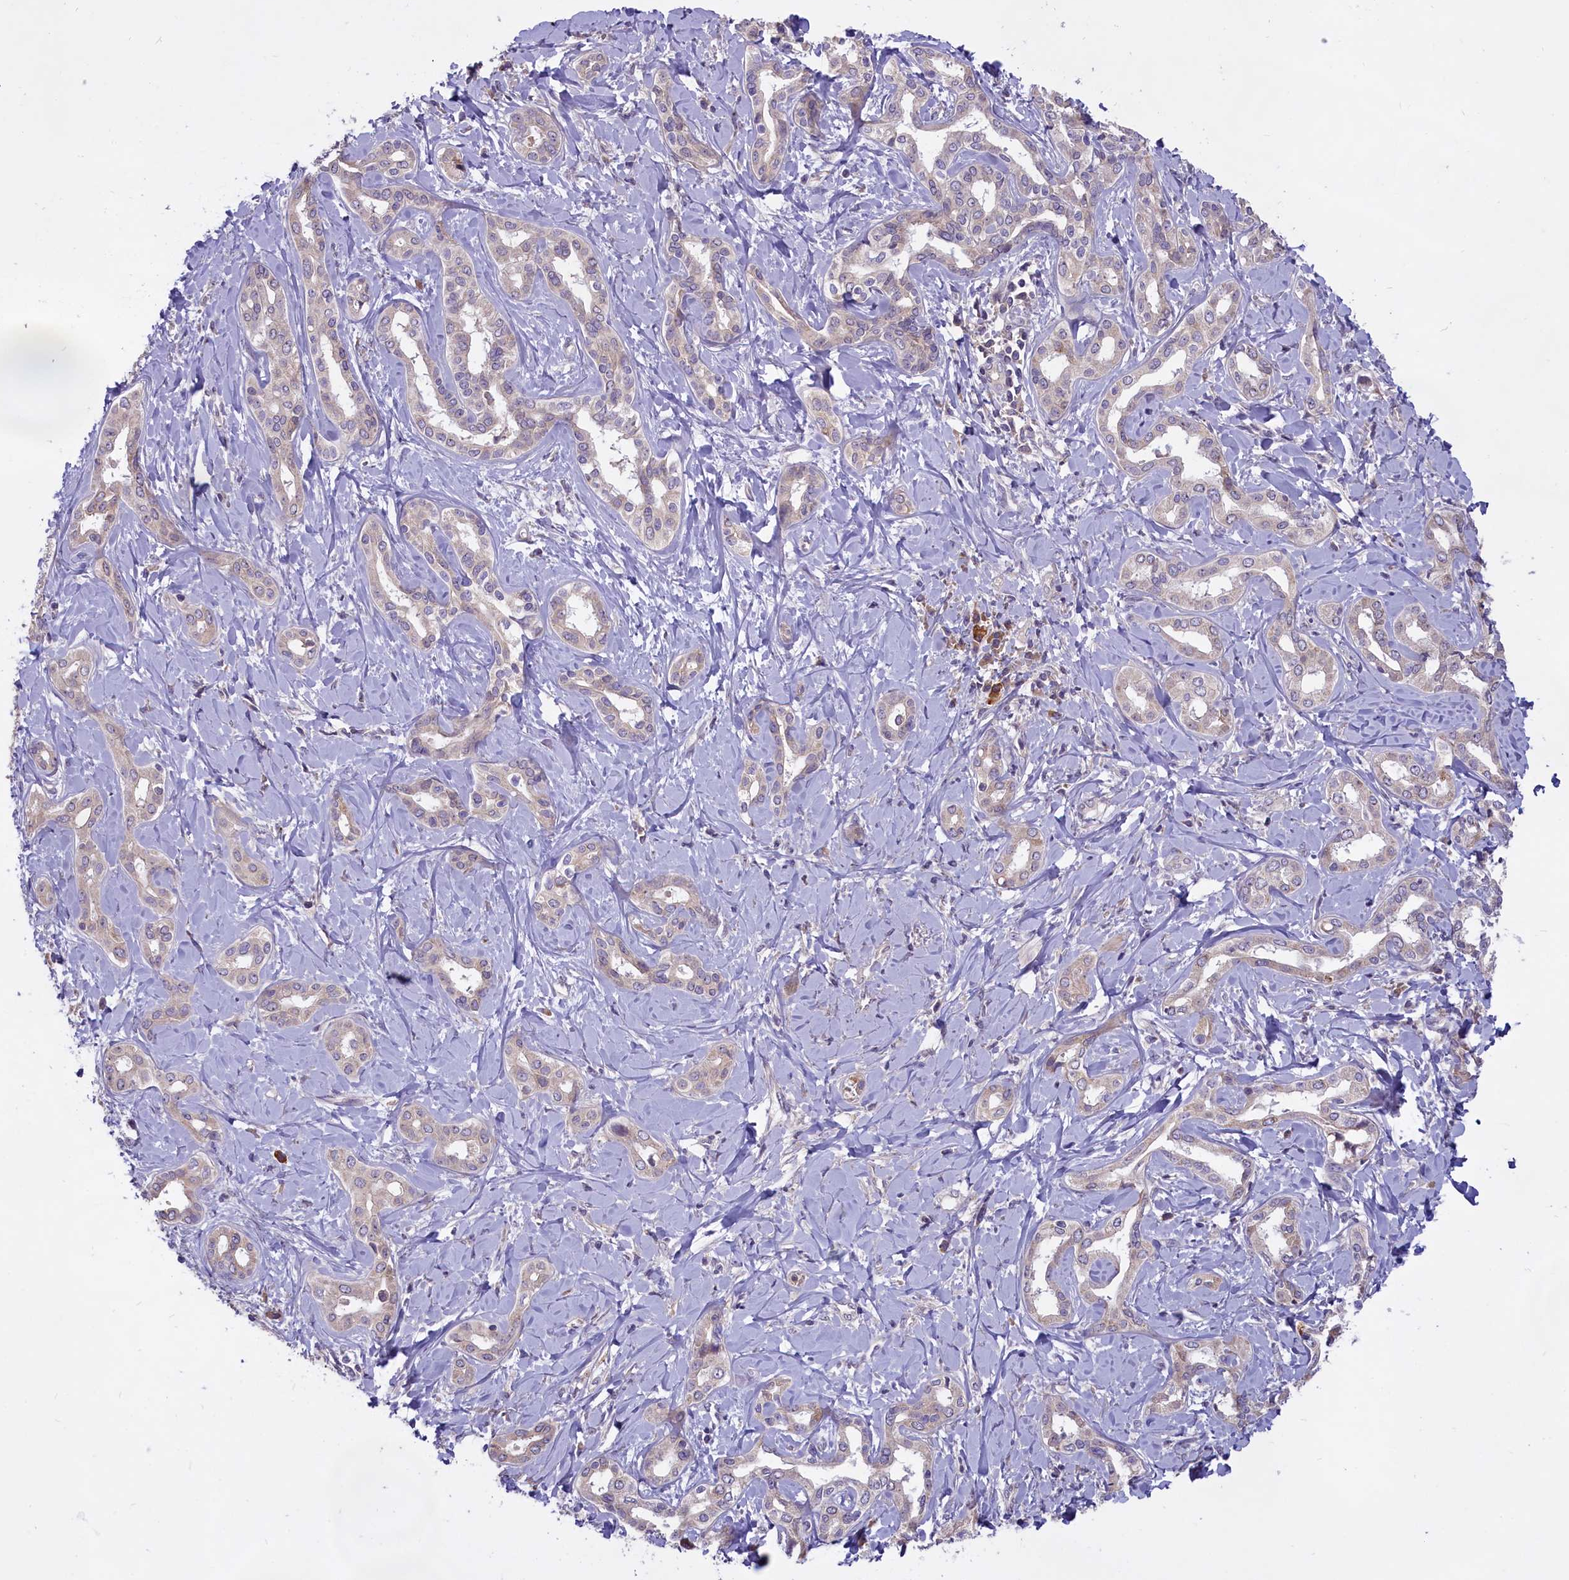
{"staining": {"intensity": "negative", "quantity": "none", "location": "none"}, "tissue": "liver cancer", "cell_type": "Tumor cells", "image_type": "cancer", "snomed": [{"axis": "morphology", "description": "Cholangiocarcinoma"}, {"axis": "topography", "description": "Liver"}], "caption": "High power microscopy photomicrograph of an immunohistochemistry (IHC) histopathology image of liver cholangiocarcinoma, revealing no significant expression in tumor cells.", "gene": "MEMO1", "patient": {"sex": "female", "age": 77}}